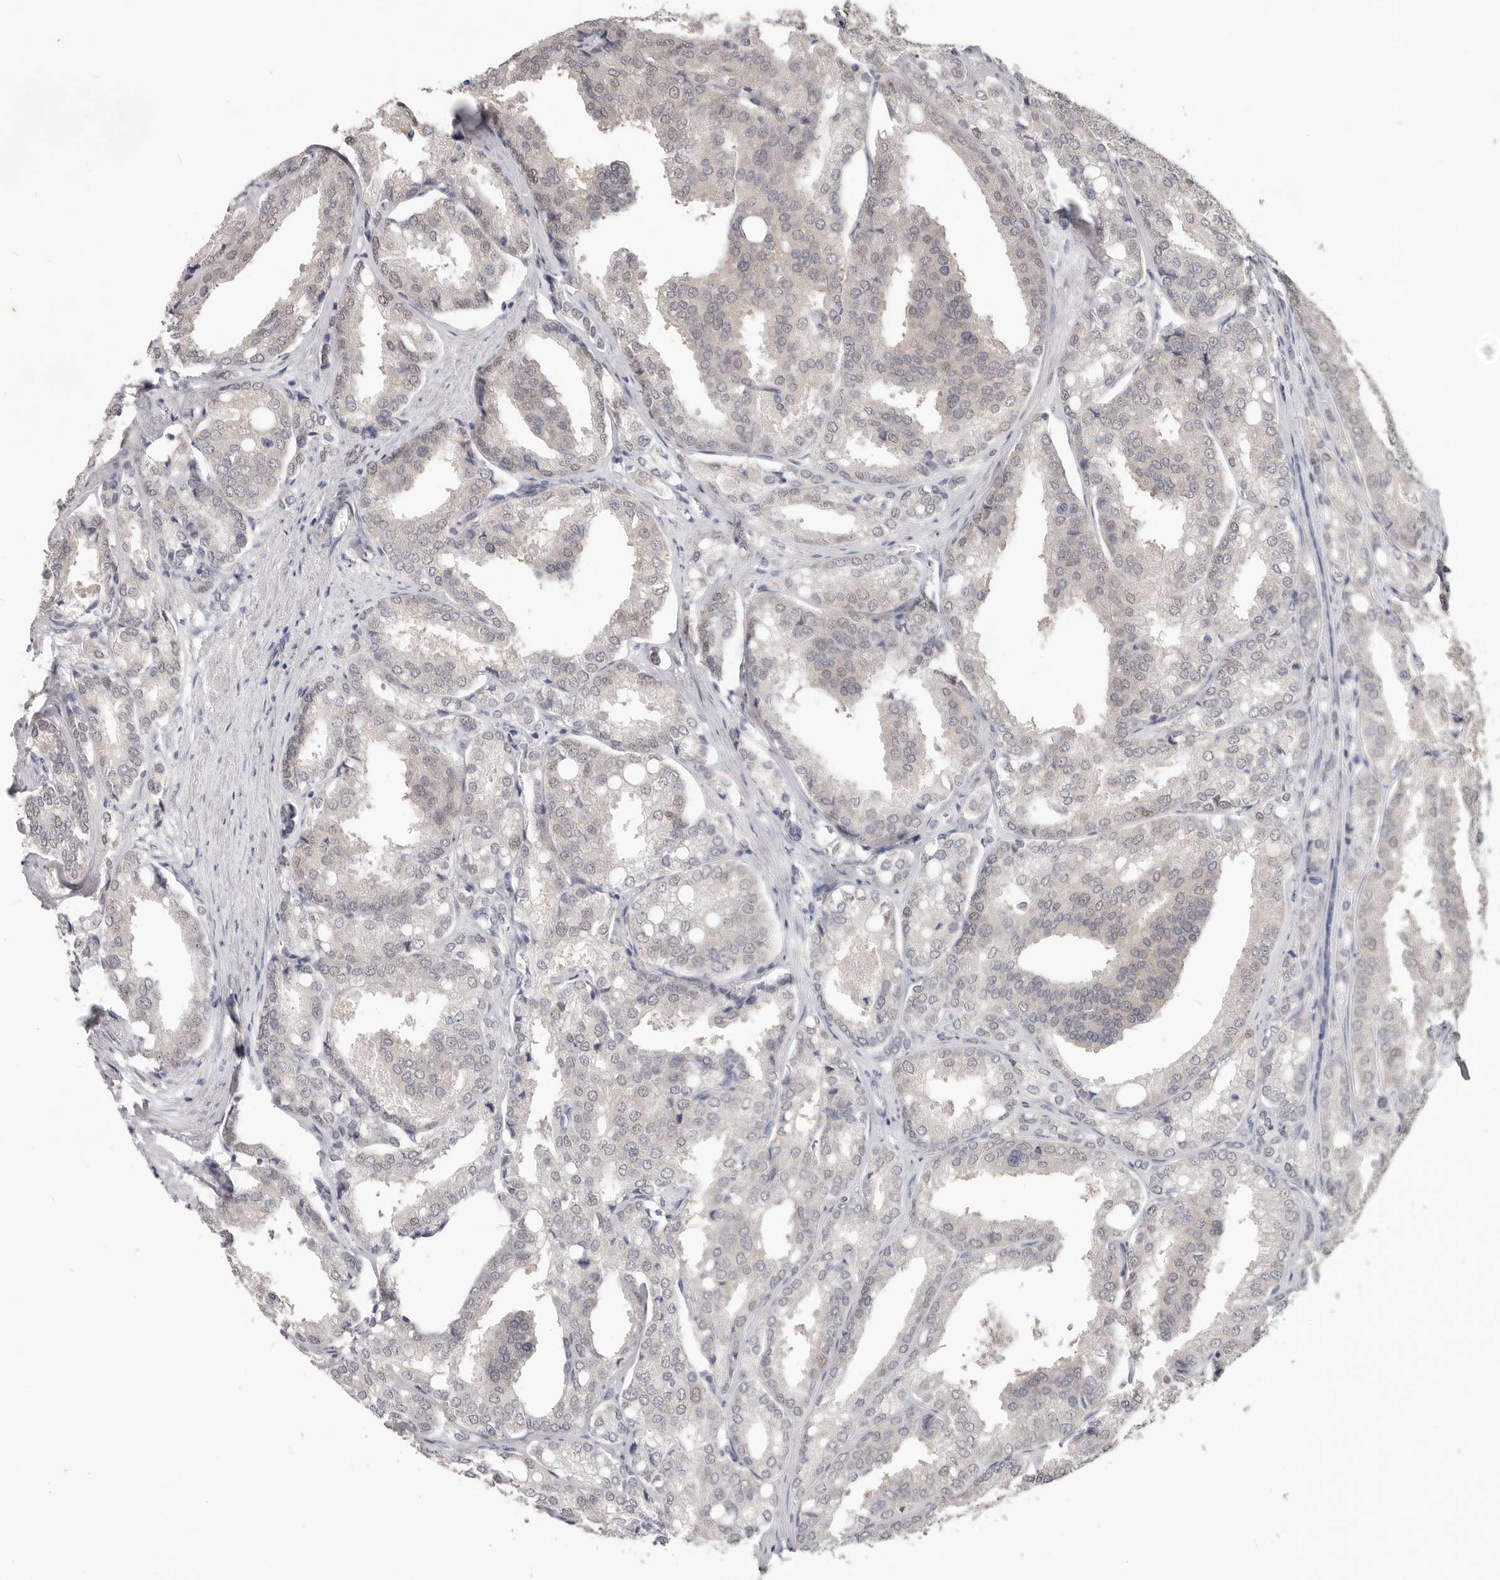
{"staining": {"intensity": "weak", "quantity": "<25%", "location": "nuclear"}, "tissue": "prostate cancer", "cell_type": "Tumor cells", "image_type": "cancer", "snomed": [{"axis": "morphology", "description": "Adenocarcinoma, High grade"}, {"axis": "topography", "description": "Prostate"}], "caption": "The photomicrograph demonstrates no significant expression in tumor cells of prostate cancer. (DAB immunohistochemistry with hematoxylin counter stain).", "gene": "WDR77", "patient": {"sex": "male", "age": 50}}